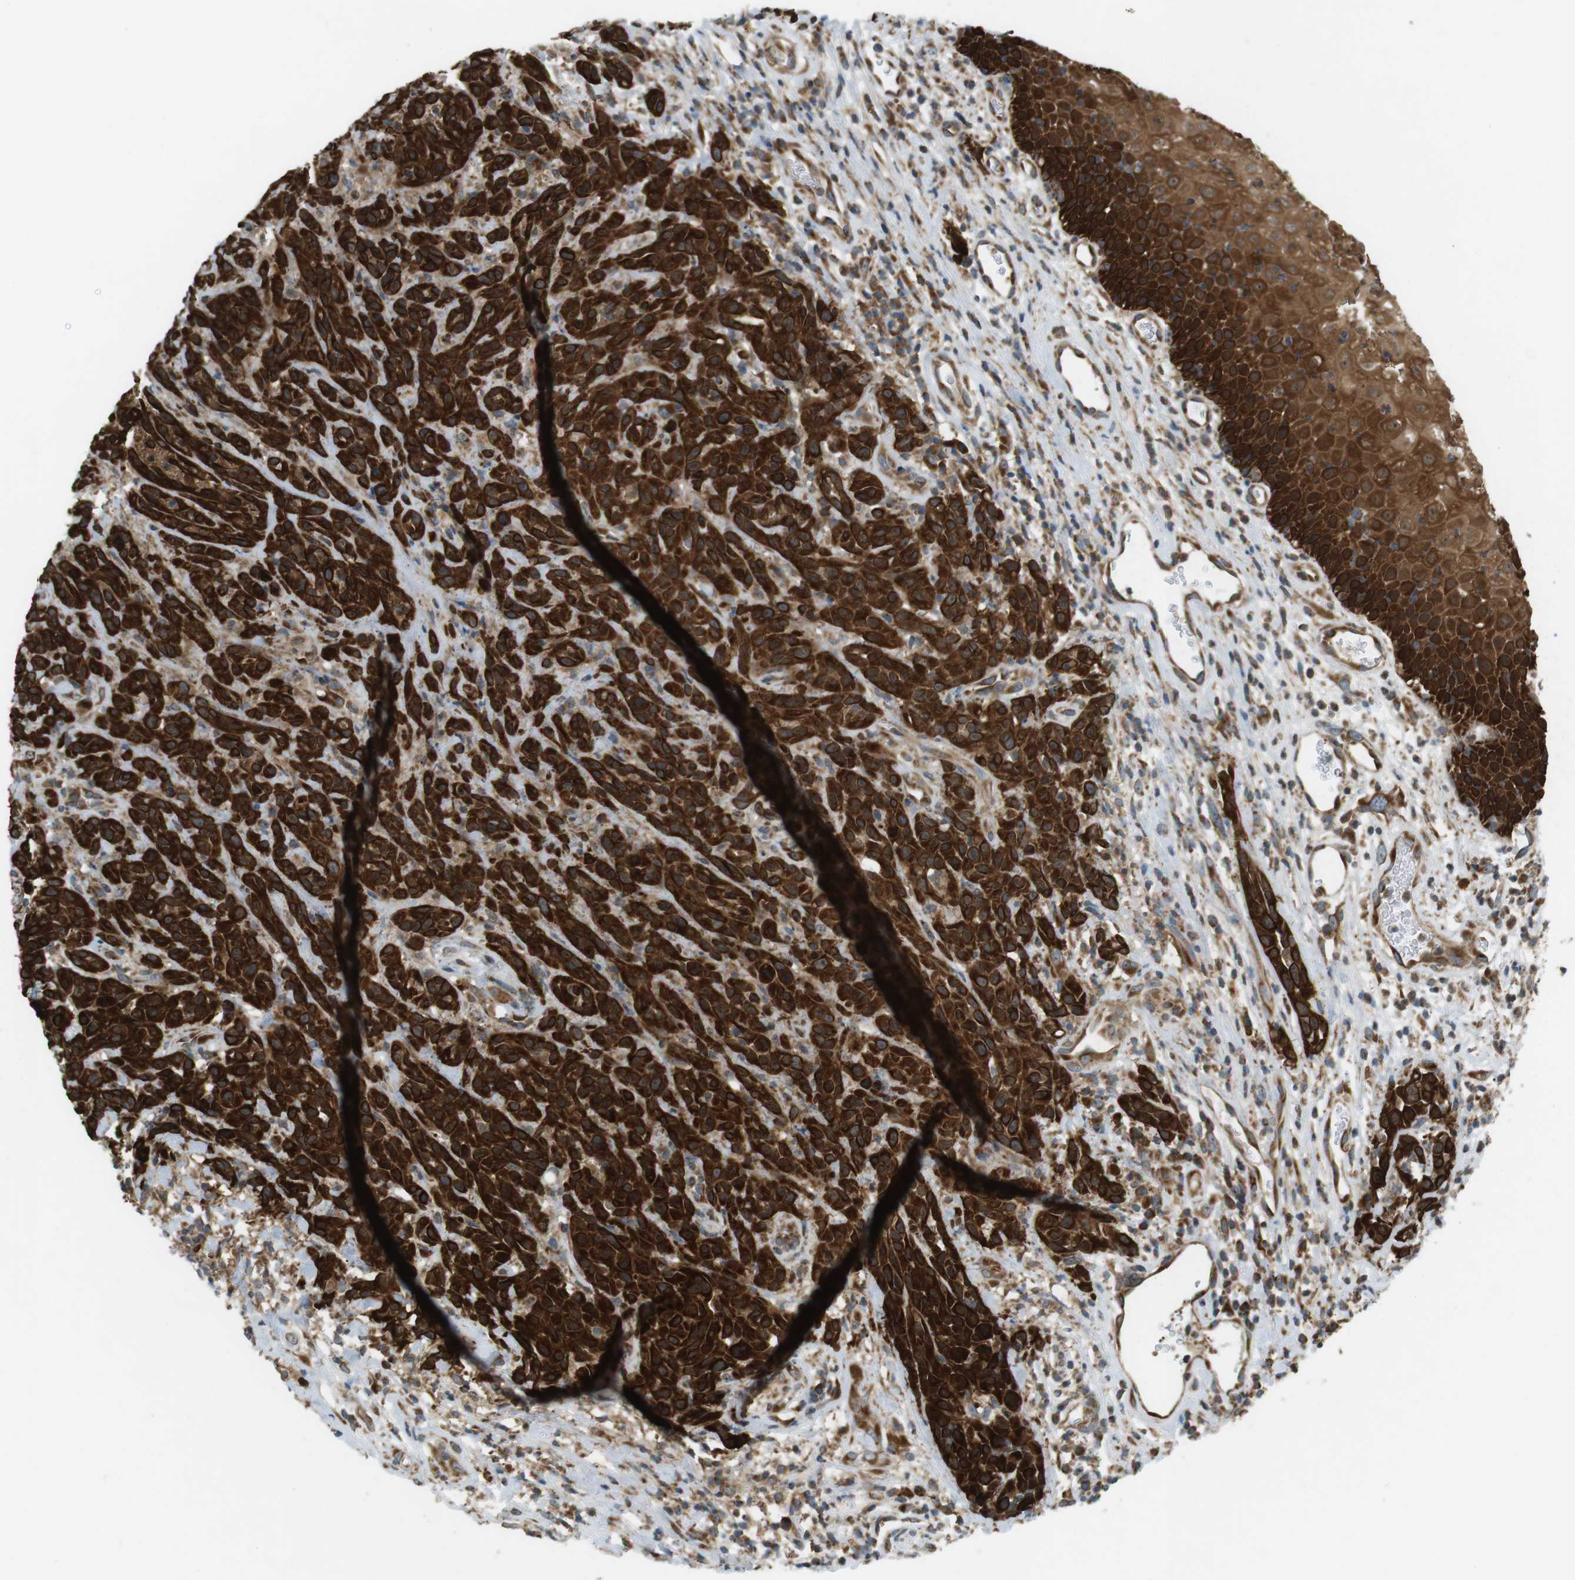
{"staining": {"intensity": "strong", "quantity": ">75%", "location": "cytoplasmic/membranous"}, "tissue": "head and neck cancer", "cell_type": "Tumor cells", "image_type": "cancer", "snomed": [{"axis": "morphology", "description": "Normal tissue, NOS"}, {"axis": "morphology", "description": "Squamous cell carcinoma, NOS"}, {"axis": "topography", "description": "Cartilage tissue"}, {"axis": "topography", "description": "Head-Neck"}], "caption": "Immunohistochemistry (IHC) micrograph of human squamous cell carcinoma (head and neck) stained for a protein (brown), which demonstrates high levels of strong cytoplasmic/membranous positivity in about >75% of tumor cells.", "gene": "SLC41A1", "patient": {"sex": "male", "age": 62}}